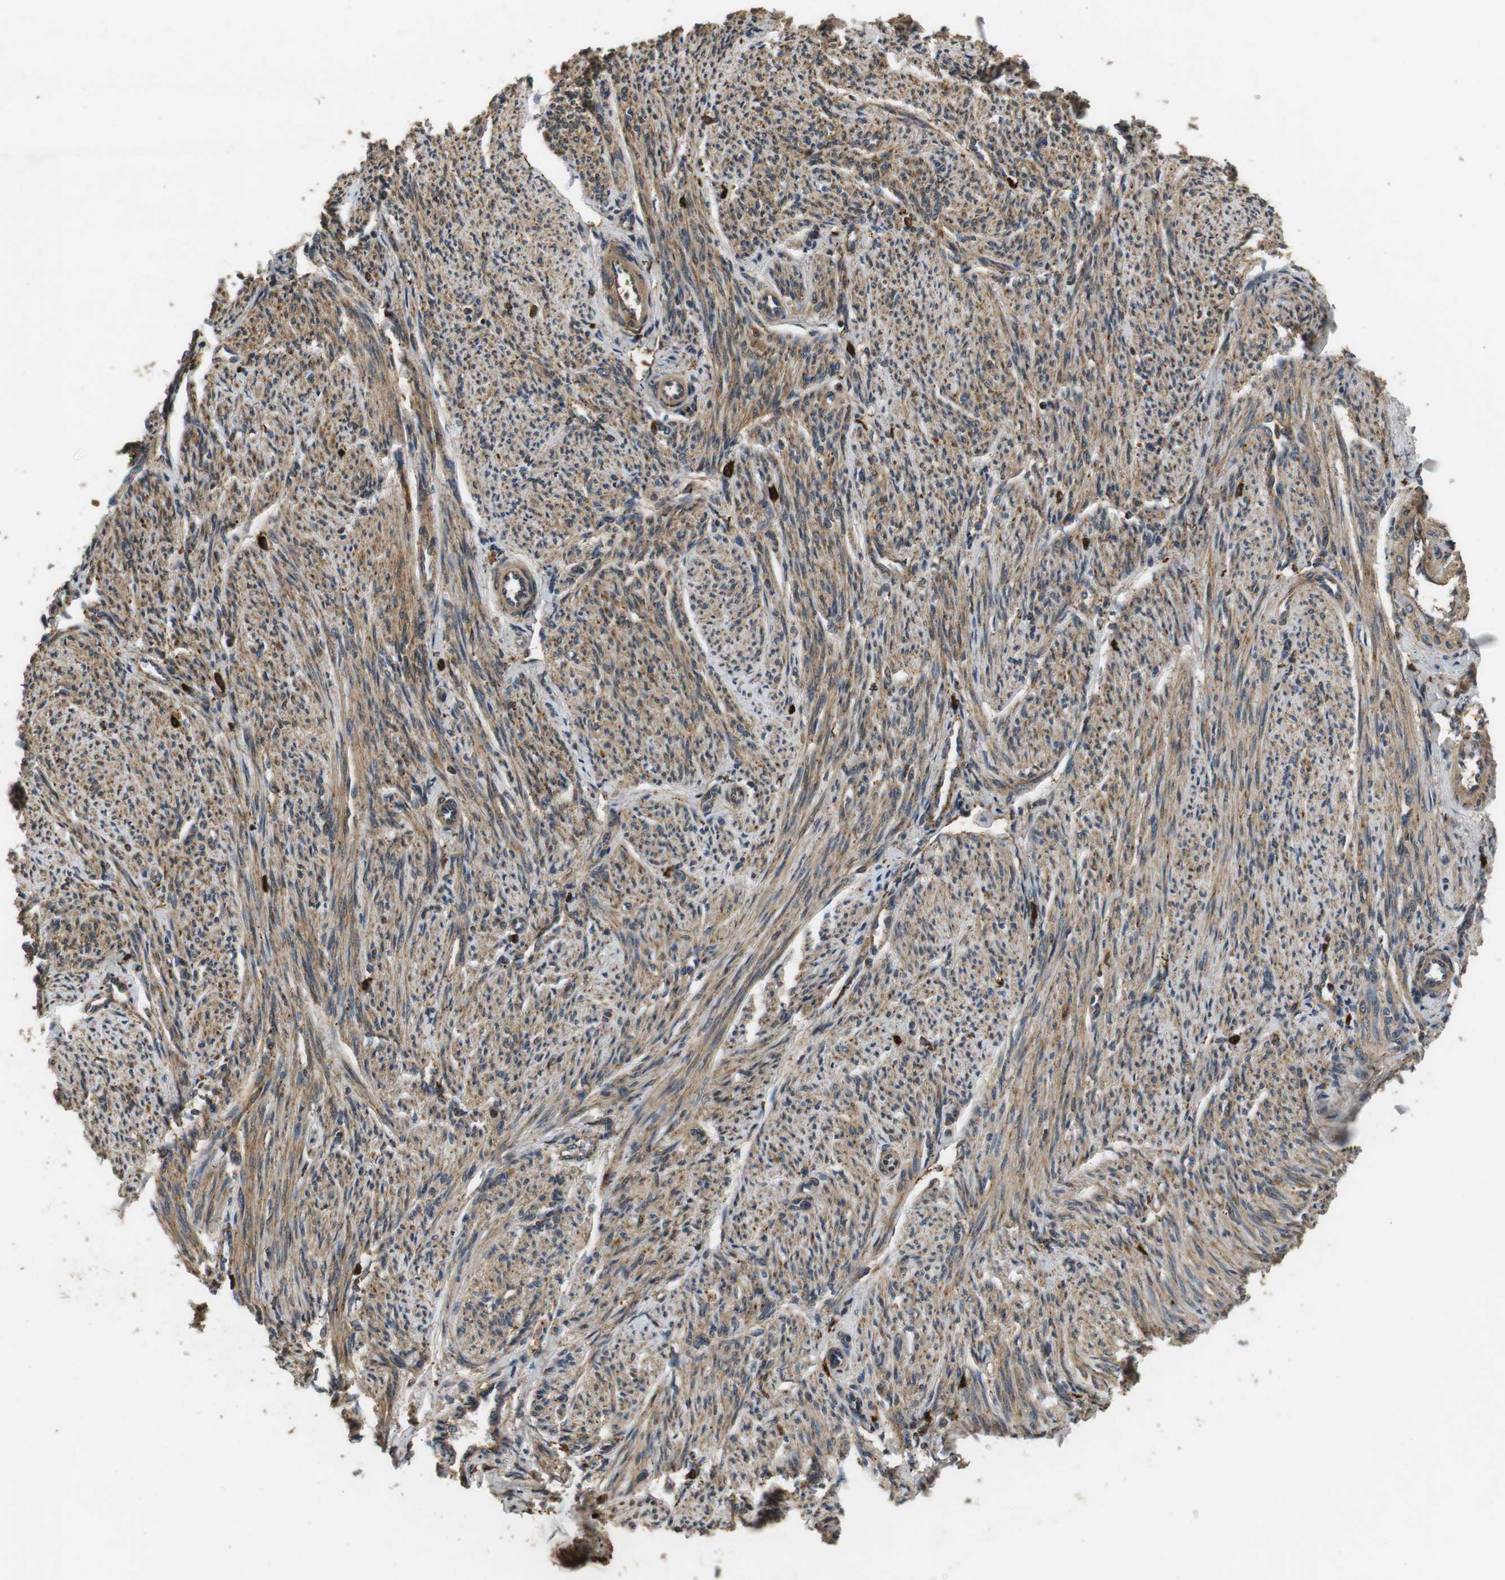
{"staining": {"intensity": "moderate", "quantity": ">75%", "location": "cytoplasmic/membranous"}, "tissue": "smooth muscle", "cell_type": "Smooth muscle cells", "image_type": "normal", "snomed": [{"axis": "morphology", "description": "Normal tissue, NOS"}, {"axis": "topography", "description": "Smooth muscle"}], "caption": "Smooth muscle stained with a brown dye shows moderate cytoplasmic/membranous positive expression in about >75% of smooth muscle cells.", "gene": "TXNRD1", "patient": {"sex": "female", "age": 65}}